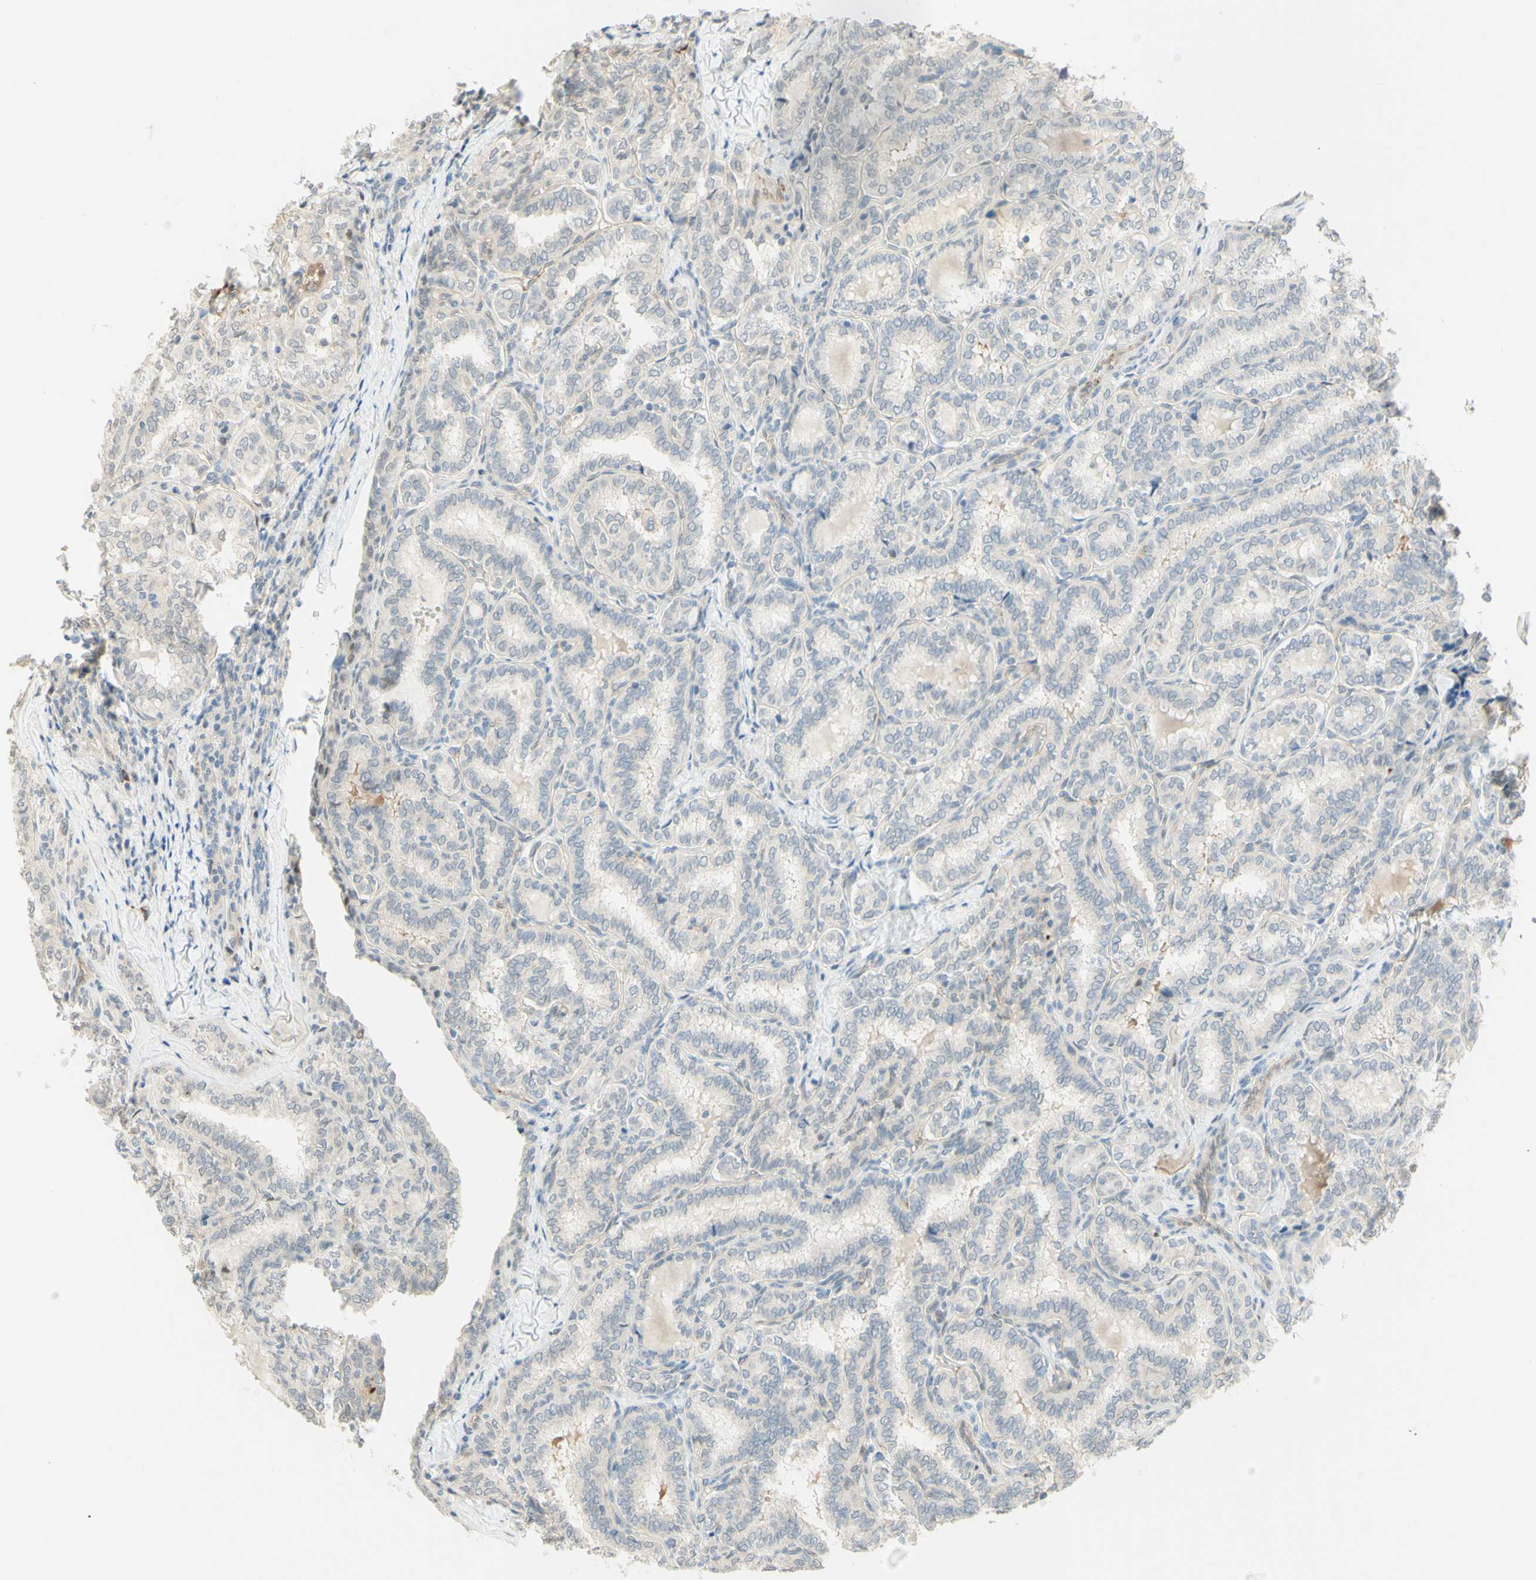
{"staining": {"intensity": "negative", "quantity": "none", "location": "none"}, "tissue": "thyroid cancer", "cell_type": "Tumor cells", "image_type": "cancer", "snomed": [{"axis": "morphology", "description": "Normal tissue, NOS"}, {"axis": "morphology", "description": "Papillary adenocarcinoma, NOS"}, {"axis": "topography", "description": "Thyroid gland"}], "caption": "Immunohistochemistry of thyroid papillary adenocarcinoma demonstrates no positivity in tumor cells.", "gene": "ANGPT2", "patient": {"sex": "female", "age": 30}}